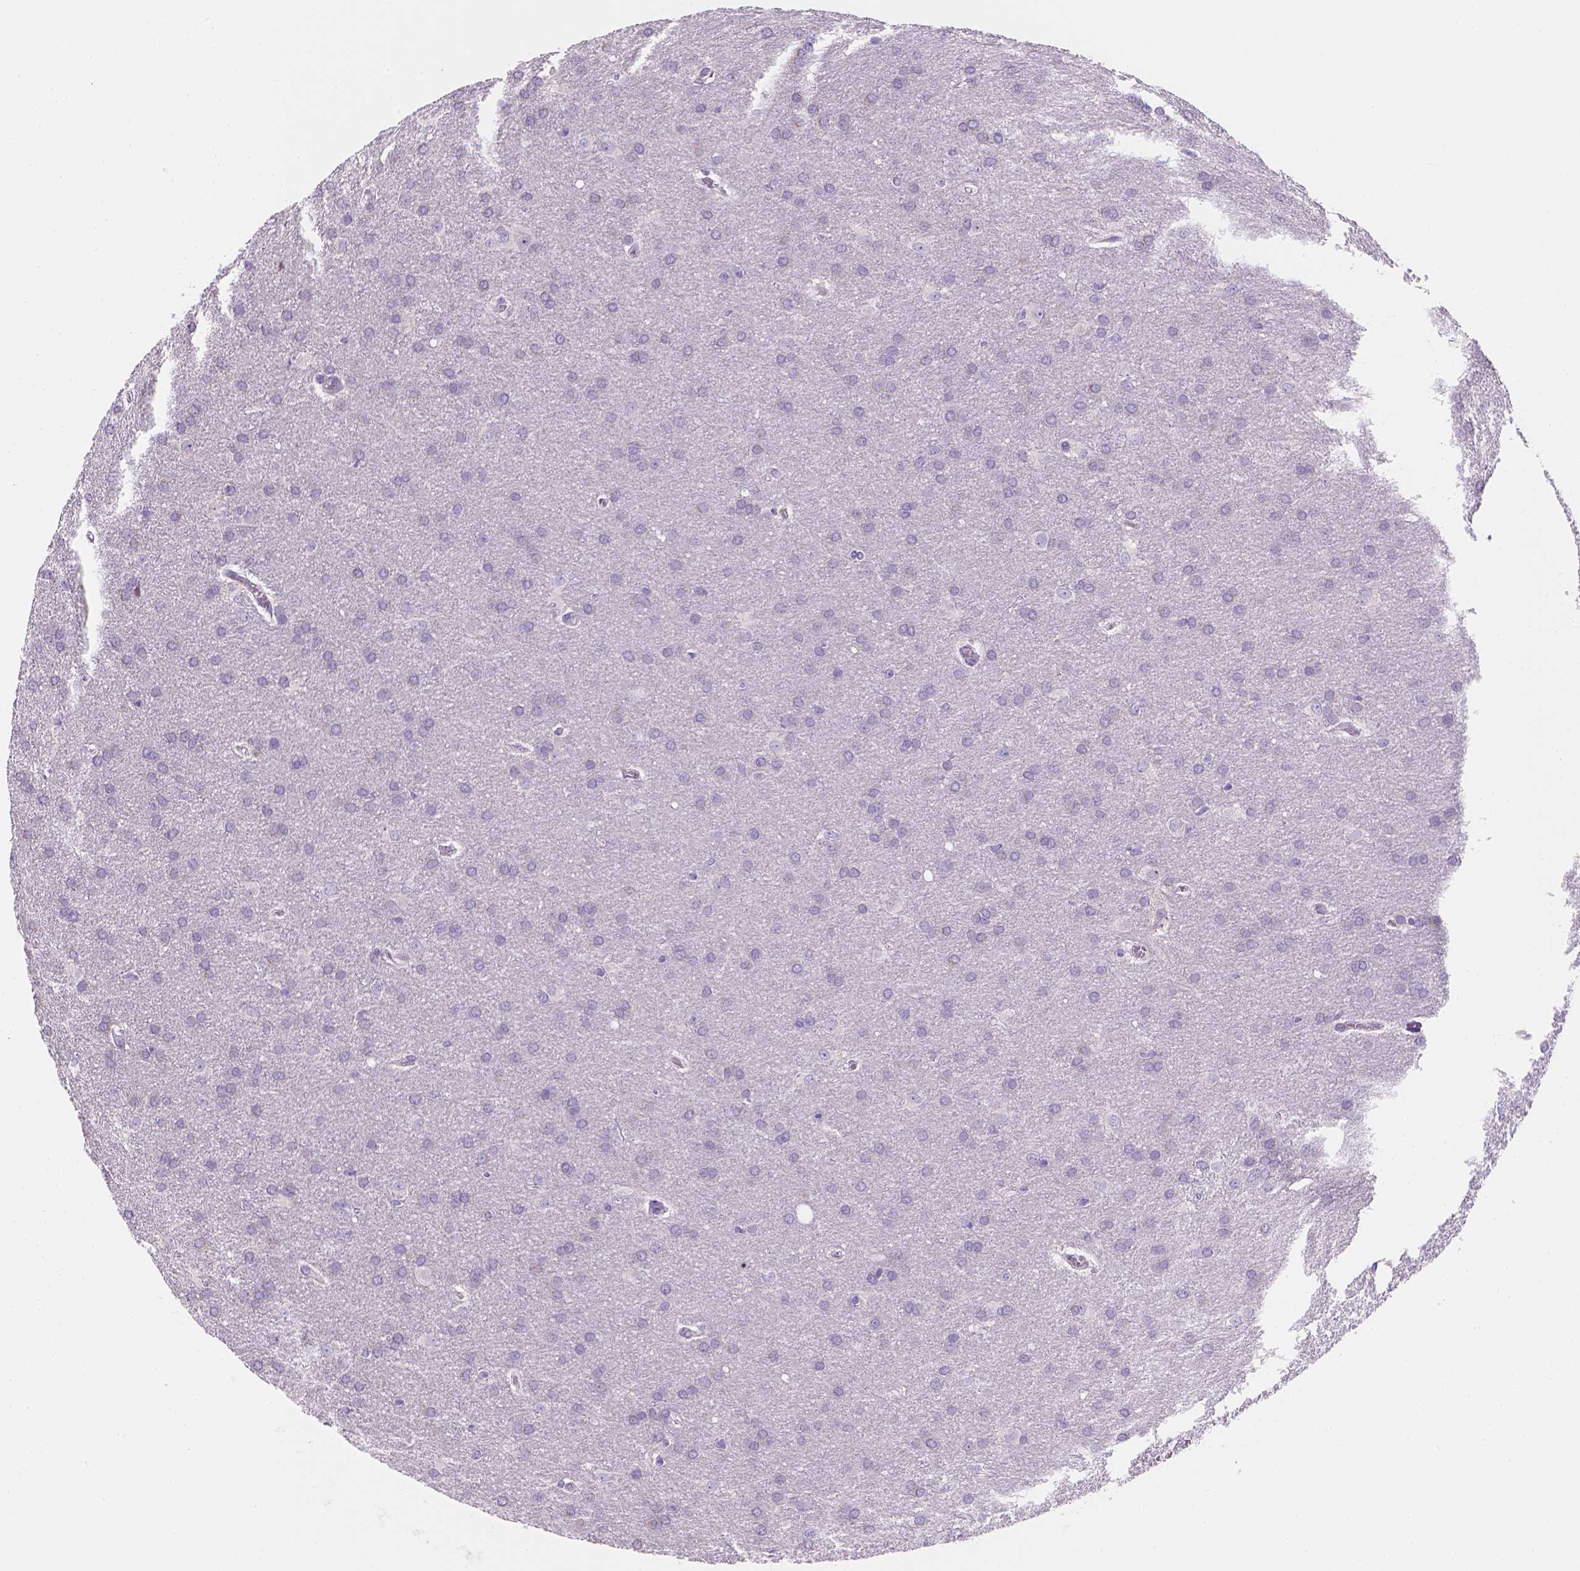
{"staining": {"intensity": "negative", "quantity": "none", "location": "none"}, "tissue": "glioma", "cell_type": "Tumor cells", "image_type": "cancer", "snomed": [{"axis": "morphology", "description": "Glioma, malignant, Low grade"}, {"axis": "topography", "description": "Brain"}], "caption": "IHC micrograph of glioma stained for a protein (brown), which exhibits no staining in tumor cells. (DAB (3,3'-diaminobenzidine) IHC, high magnification).", "gene": "CES2", "patient": {"sex": "female", "age": 32}}